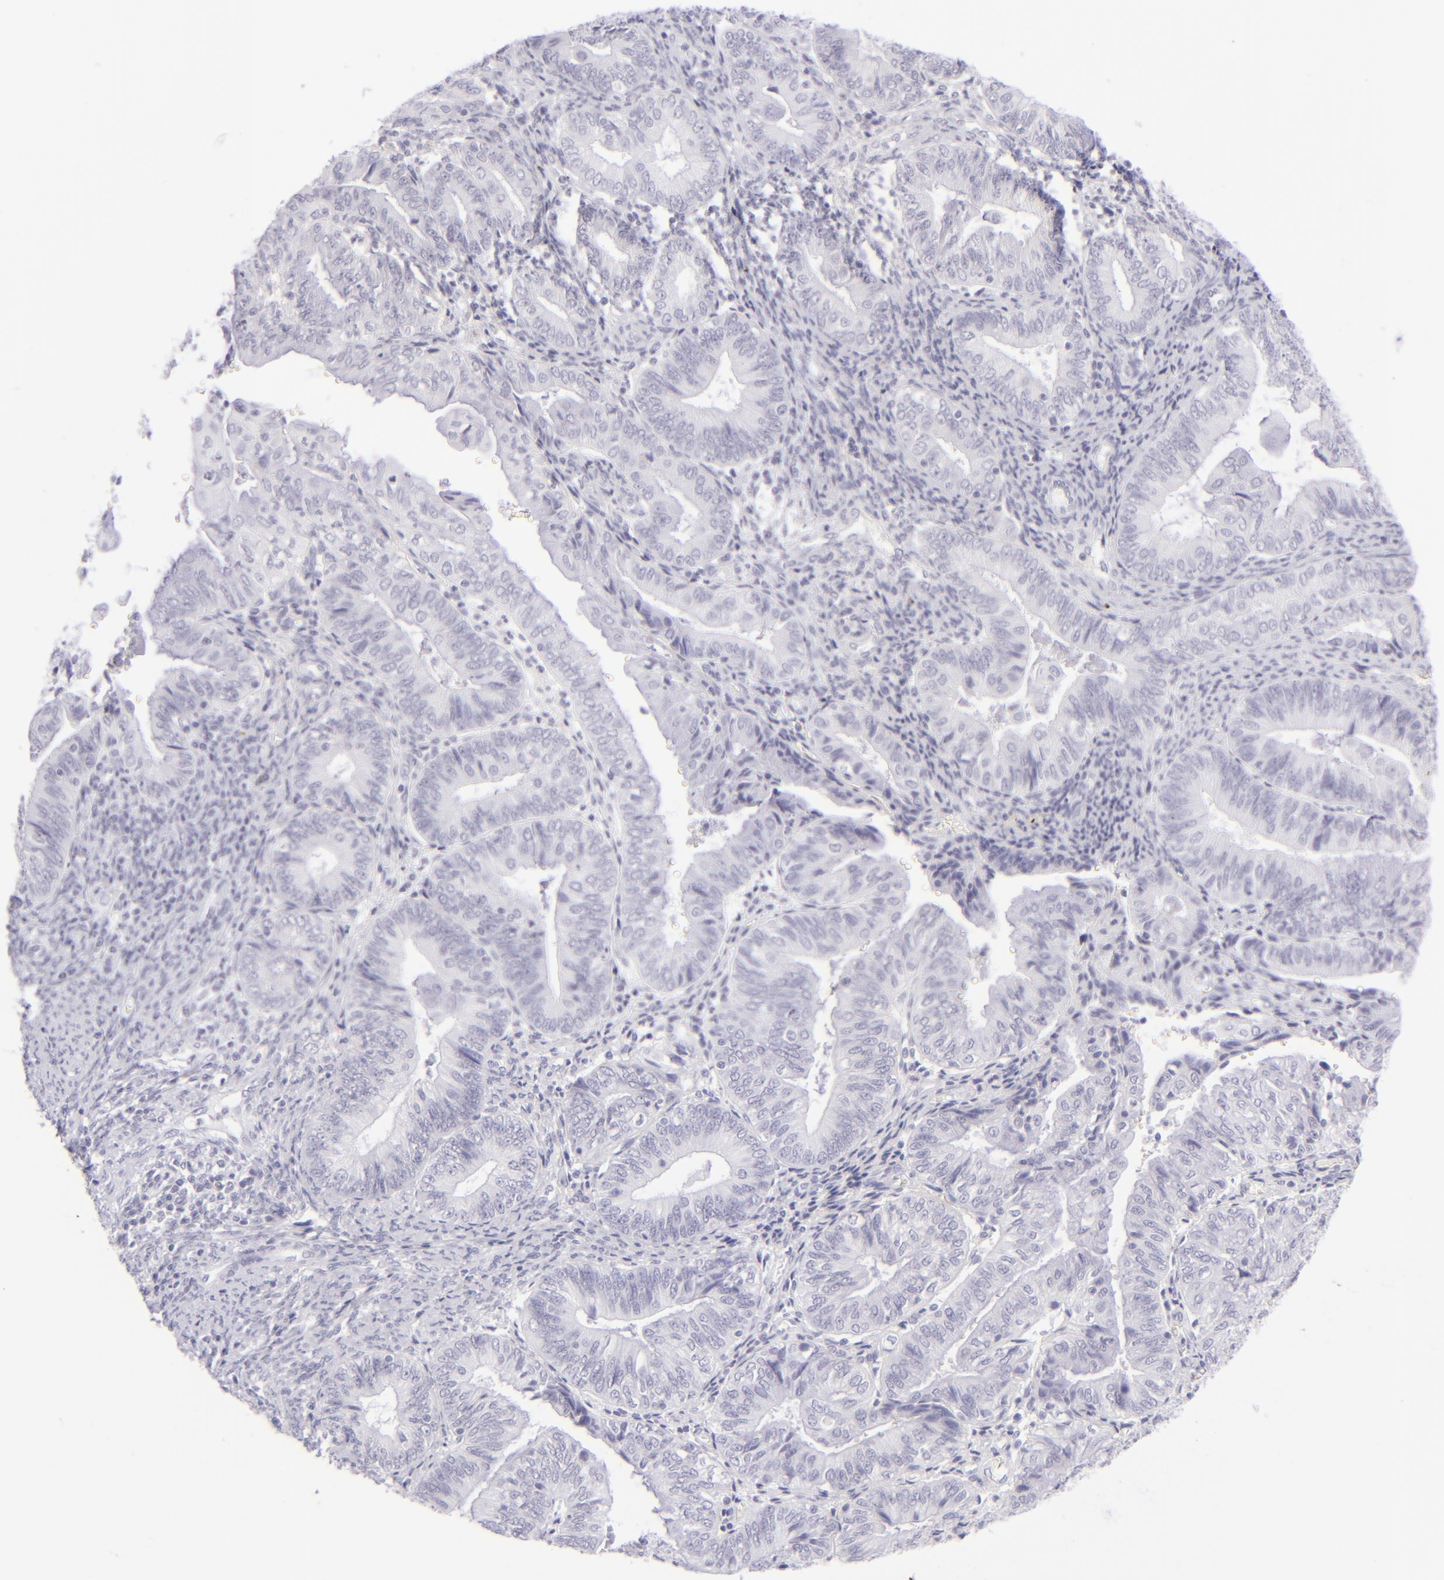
{"staining": {"intensity": "negative", "quantity": "none", "location": "none"}, "tissue": "endometrial cancer", "cell_type": "Tumor cells", "image_type": "cancer", "snomed": [{"axis": "morphology", "description": "Adenocarcinoma, NOS"}, {"axis": "topography", "description": "Endometrium"}], "caption": "A photomicrograph of endometrial adenocarcinoma stained for a protein displays no brown staining in tumor cells.", "gene": "FCER2", "patient": {"sex": "female", "age": 55}}